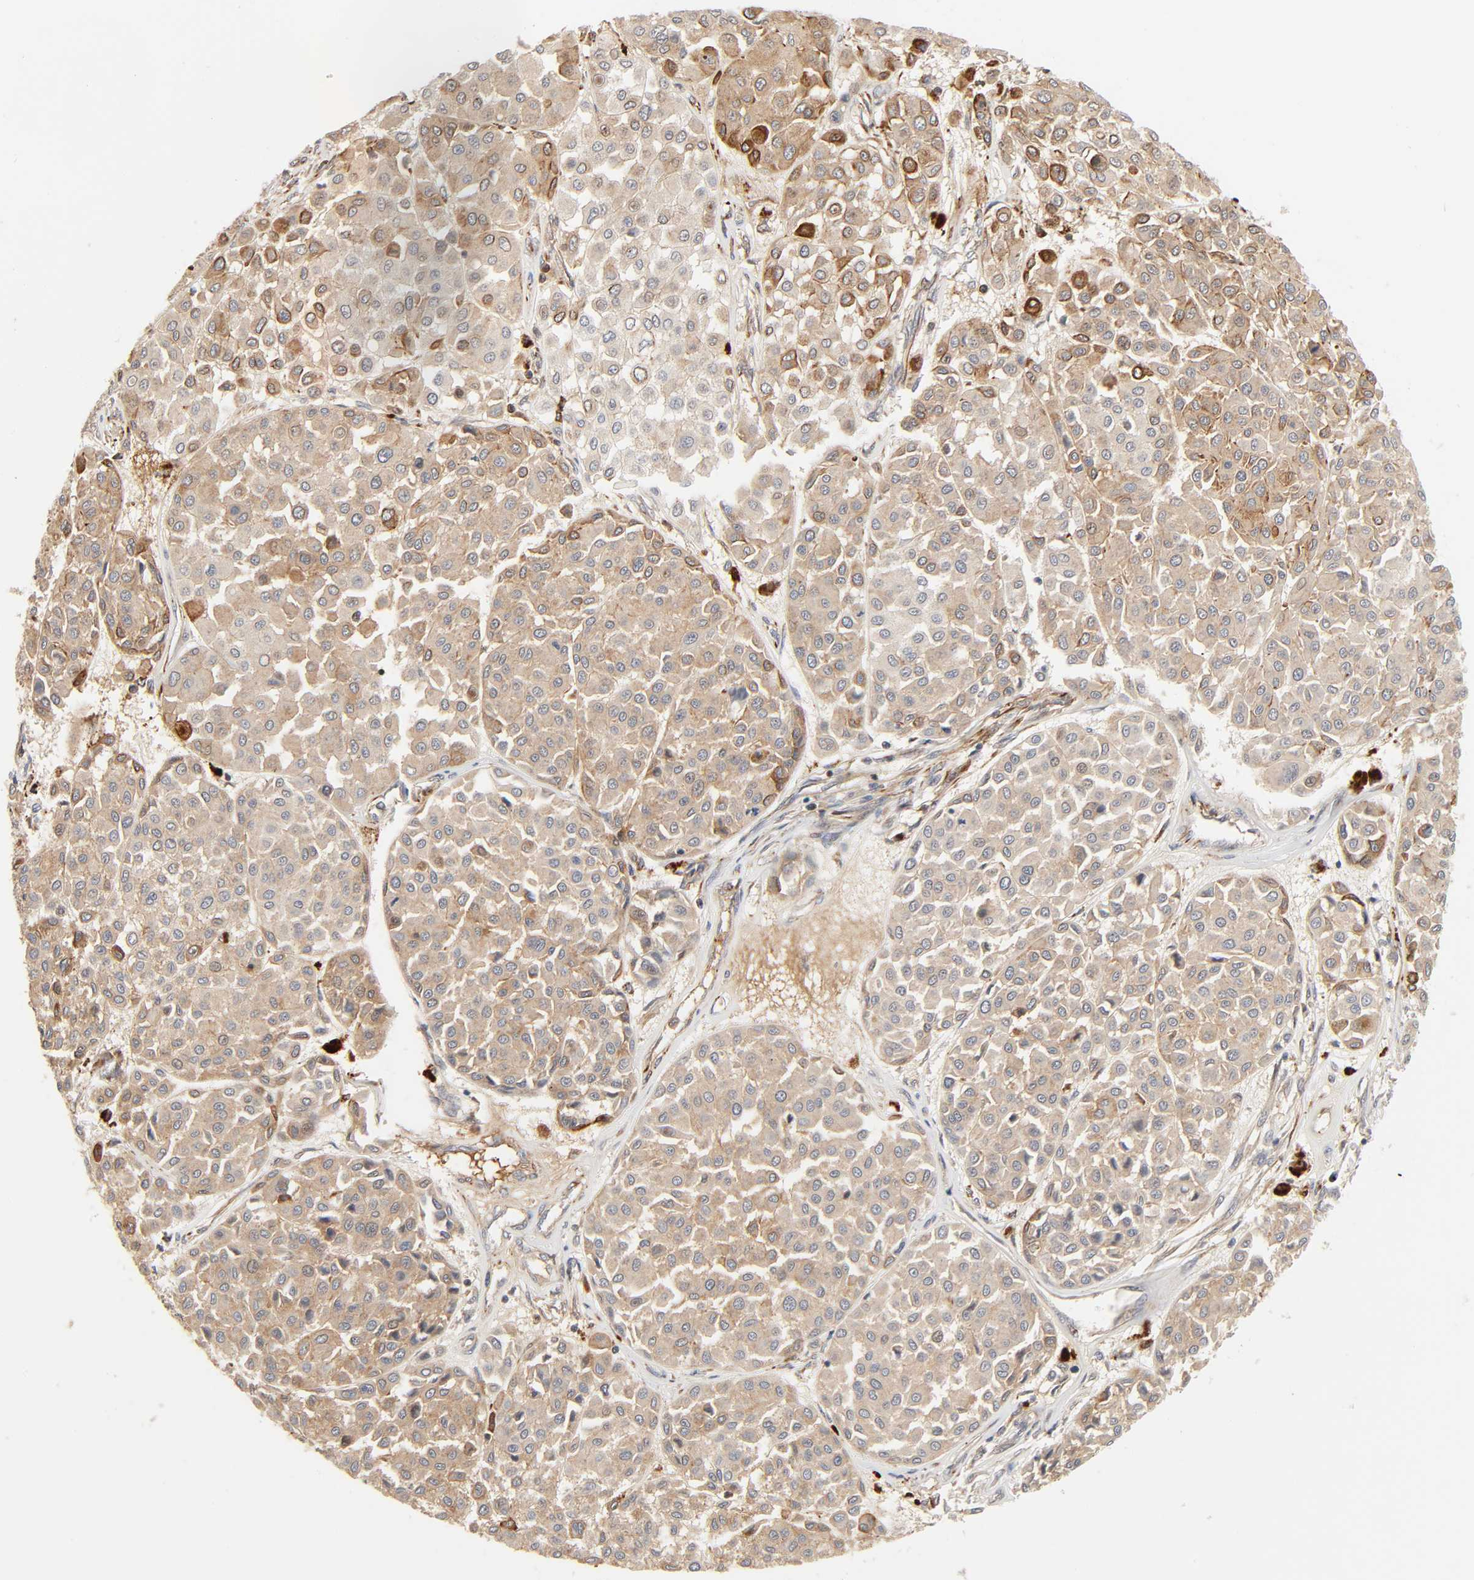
{"staining": {"intensity": "moderate", "quantity": ">75%", "location": "cytoplasmic/membranous"}, "tissue": "melanoma", "cell_type": "Tumor cells", "image_type": "cancer", "snomed": [{"axis": "morphology", "description": "Malignant melanoma, Metastatic site"}, {"axis": "topography", "description": "Soft tissue"}], "caption": "High-magnification brightfield microscopy of malignant melanoma (metastatic site) stained with DAB (brown) and counterstained with hematoxylin (blue). tumor cells exhibit moderate cytoplasmic/membranous expression is present in about>75% of cells.", "gene": "REEP6", "patient": {"sex": "male", "age": 41}}